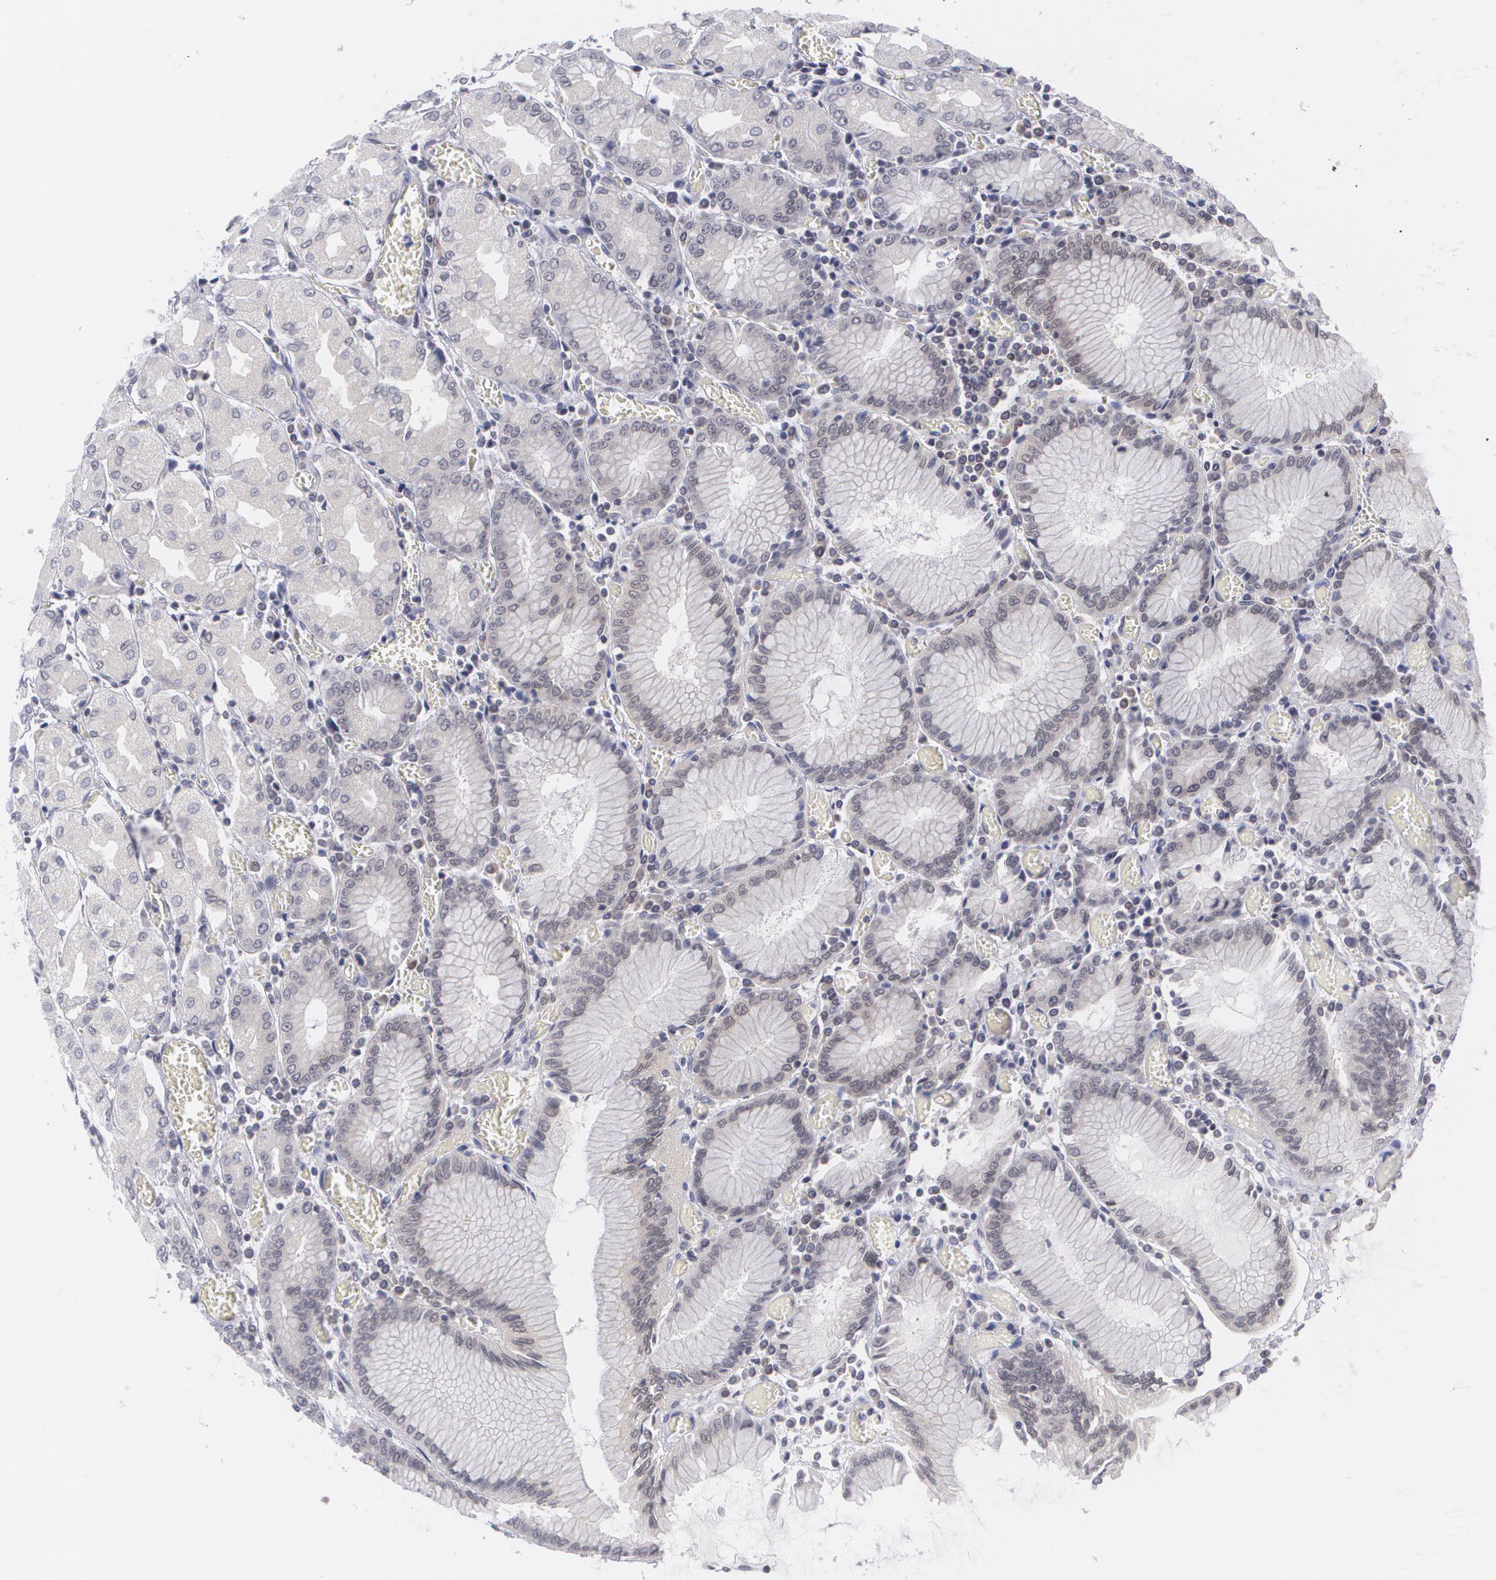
{"staining": {"intensity": "moderate", "quantity": "25%-75%", "location": "cytoplasmic/membranous"}, "tissue": "stomach", "cell_type": "Glandular cells", "image_type": "normal", "snomed": [{"axis": "morphology", "description": "Normal tissue, NOS"}, {"axis": "topography", "description": "Stomach, upper"}], "caption": "IHC (DAB (3,3'-diaminobenzidine)) staining of benign stomach shows moderate cytoplasmic/membranous protein expression in approximately 25%-75% of glandular cells.", "gene": "BCL10", "patient": {"sex": "male", "age": 78}}